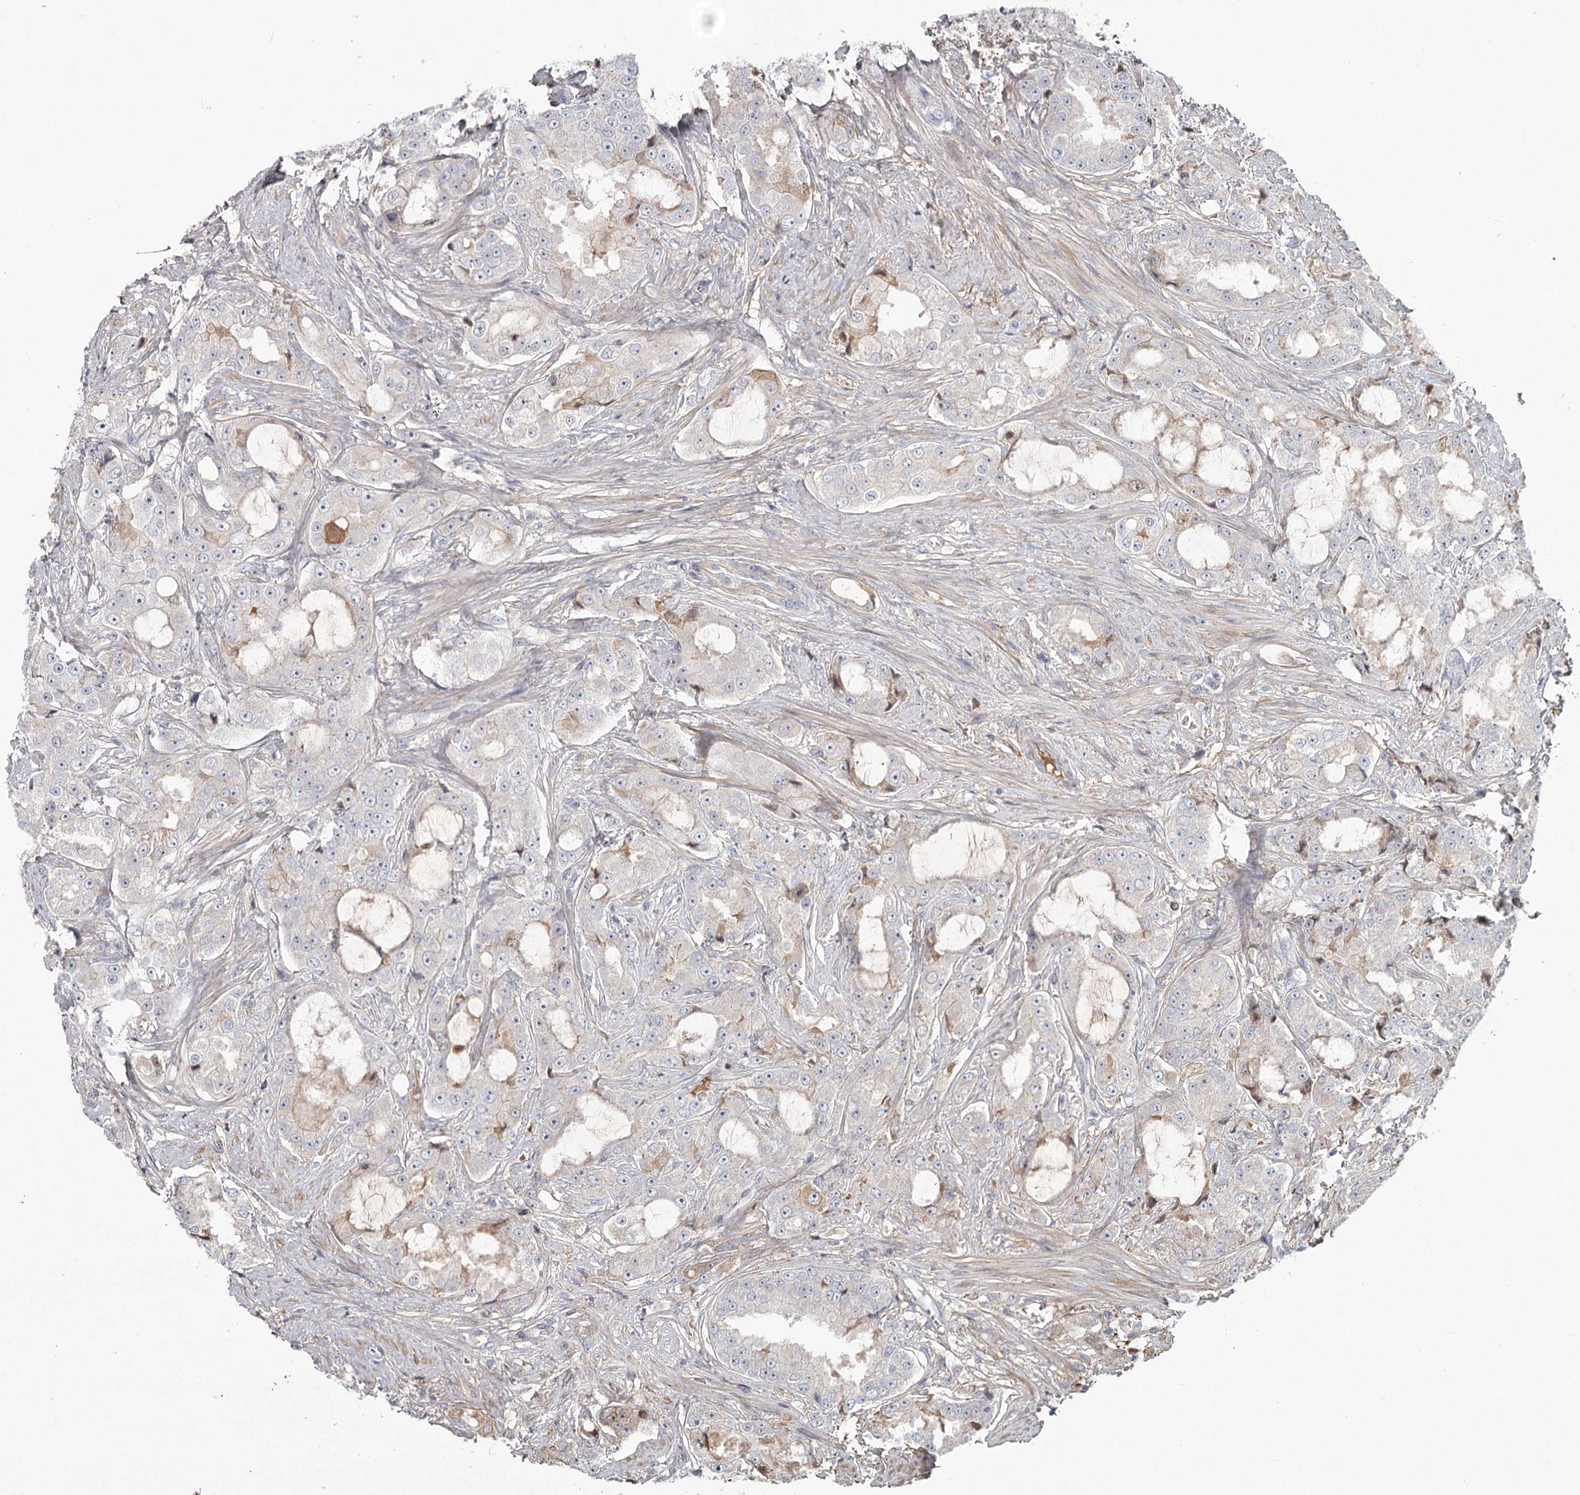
{"staining": {"intensity": "weak", "quantity": "<25%", "location": "cytoplasmic/membranous"}, "tissue": "prostate cancer", "cell_type": "Tumor cells", "image_type": "cancer", "snomed": [{"axis": "morphology", "description": "Adenocarcinoma, High grade"}, {"axis": "topography", "description": "Prostate"}], "caption": "This is a micrograph of IHC staining of adenocarcinoma (high-grade) (prostate), which shows no expression in tumor cells.", "gene": "DHRS9", "patient": {"sex": "male", "age": 73}}